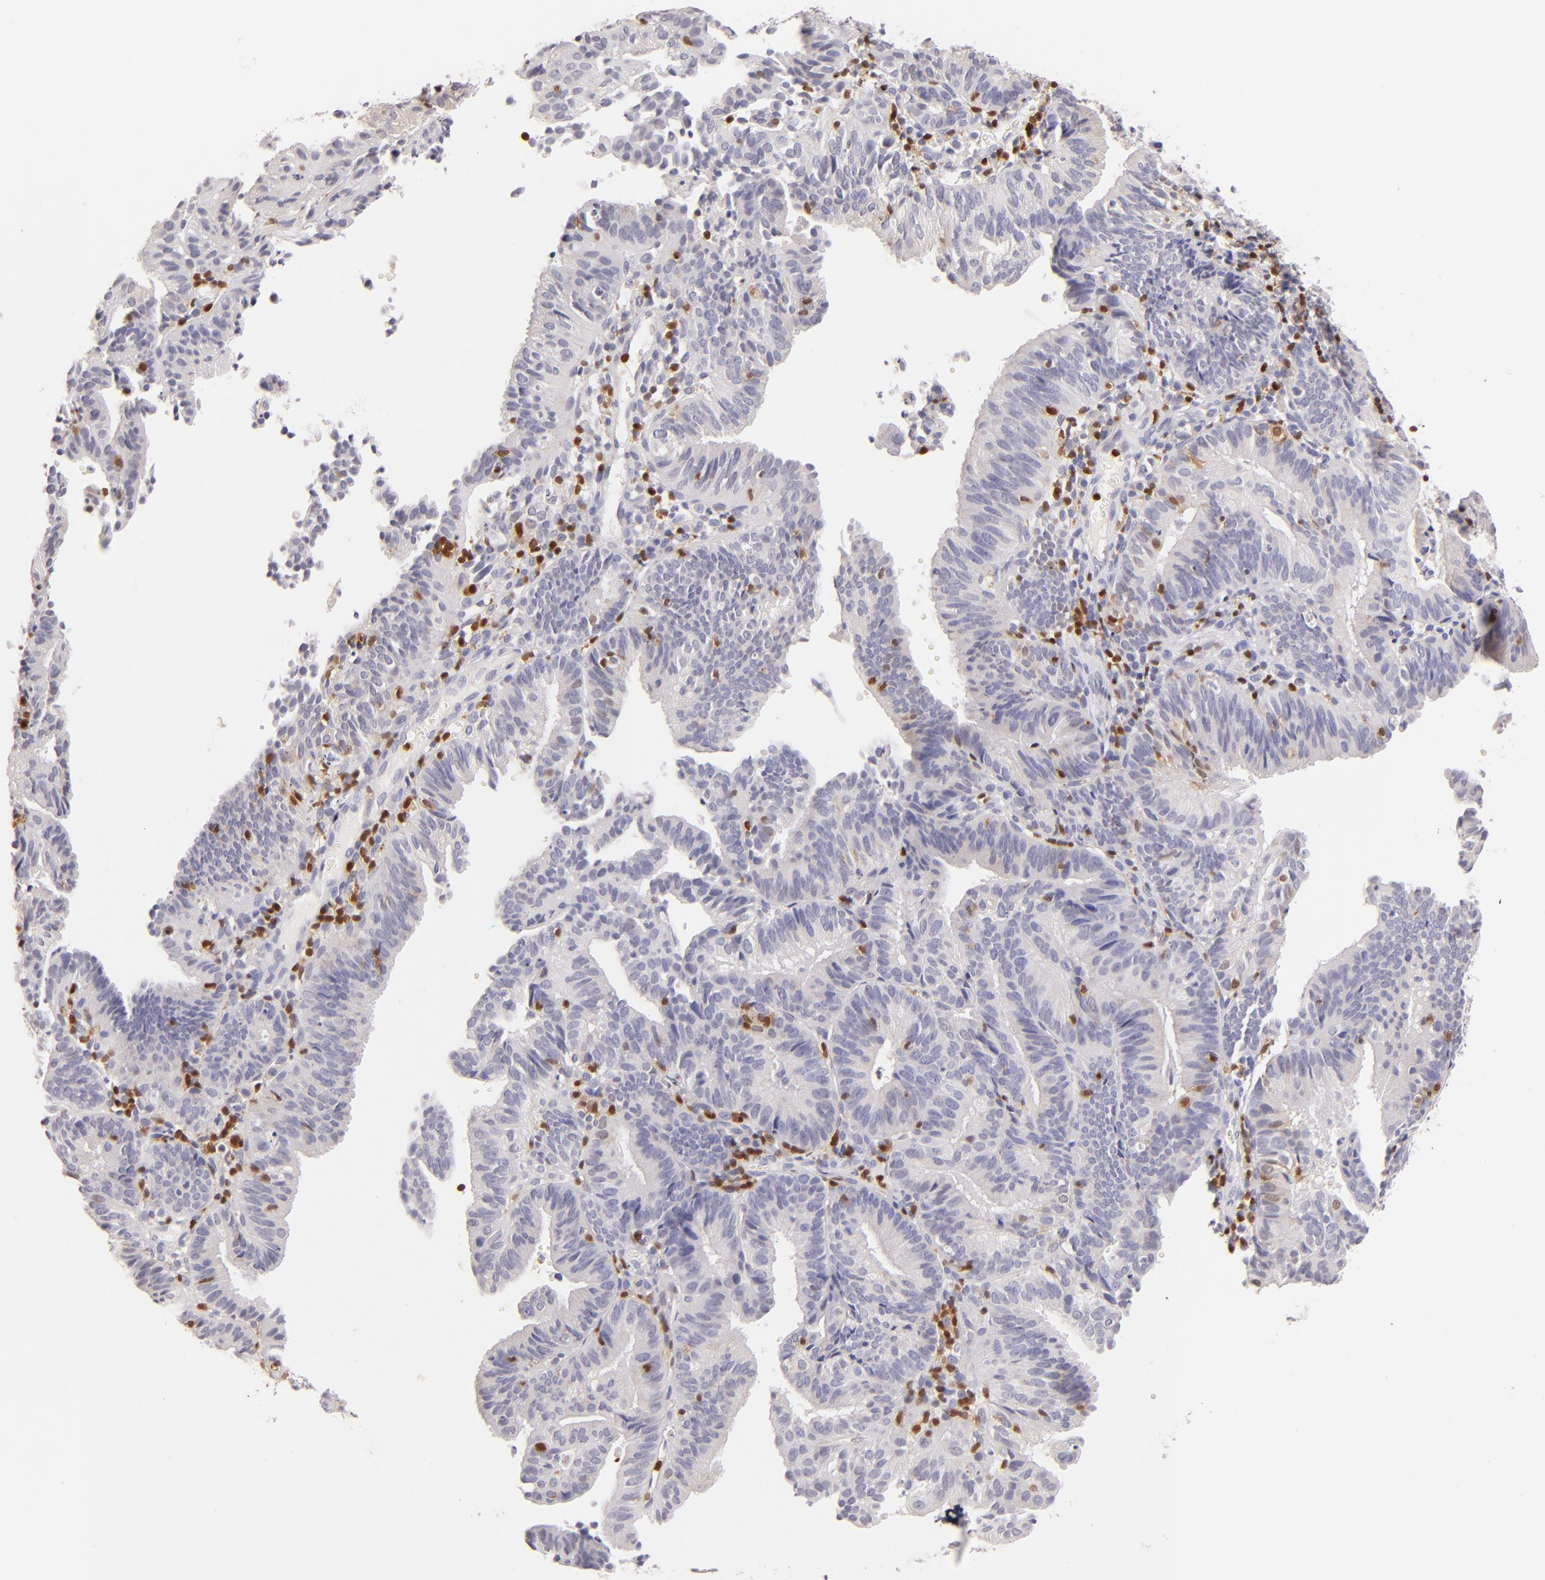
{"staining": {"intensity": "negative", "quantity": "none", "location": "none"}, "tissue": "cervical cancer", "cell_type": "Tumor cells", "image_type": "cancer", "snomed": [{"axis": "morphology", "description": "Adenocarcinoma, NOS"}, {"axis": "topography", "description": "Cervix"}], "caption": "Tumor cells are negative for brown protein staining in cervical adenocarcinoma.", "gene": "ZAP70", "patient": {"sex": "female", "age": 60}}